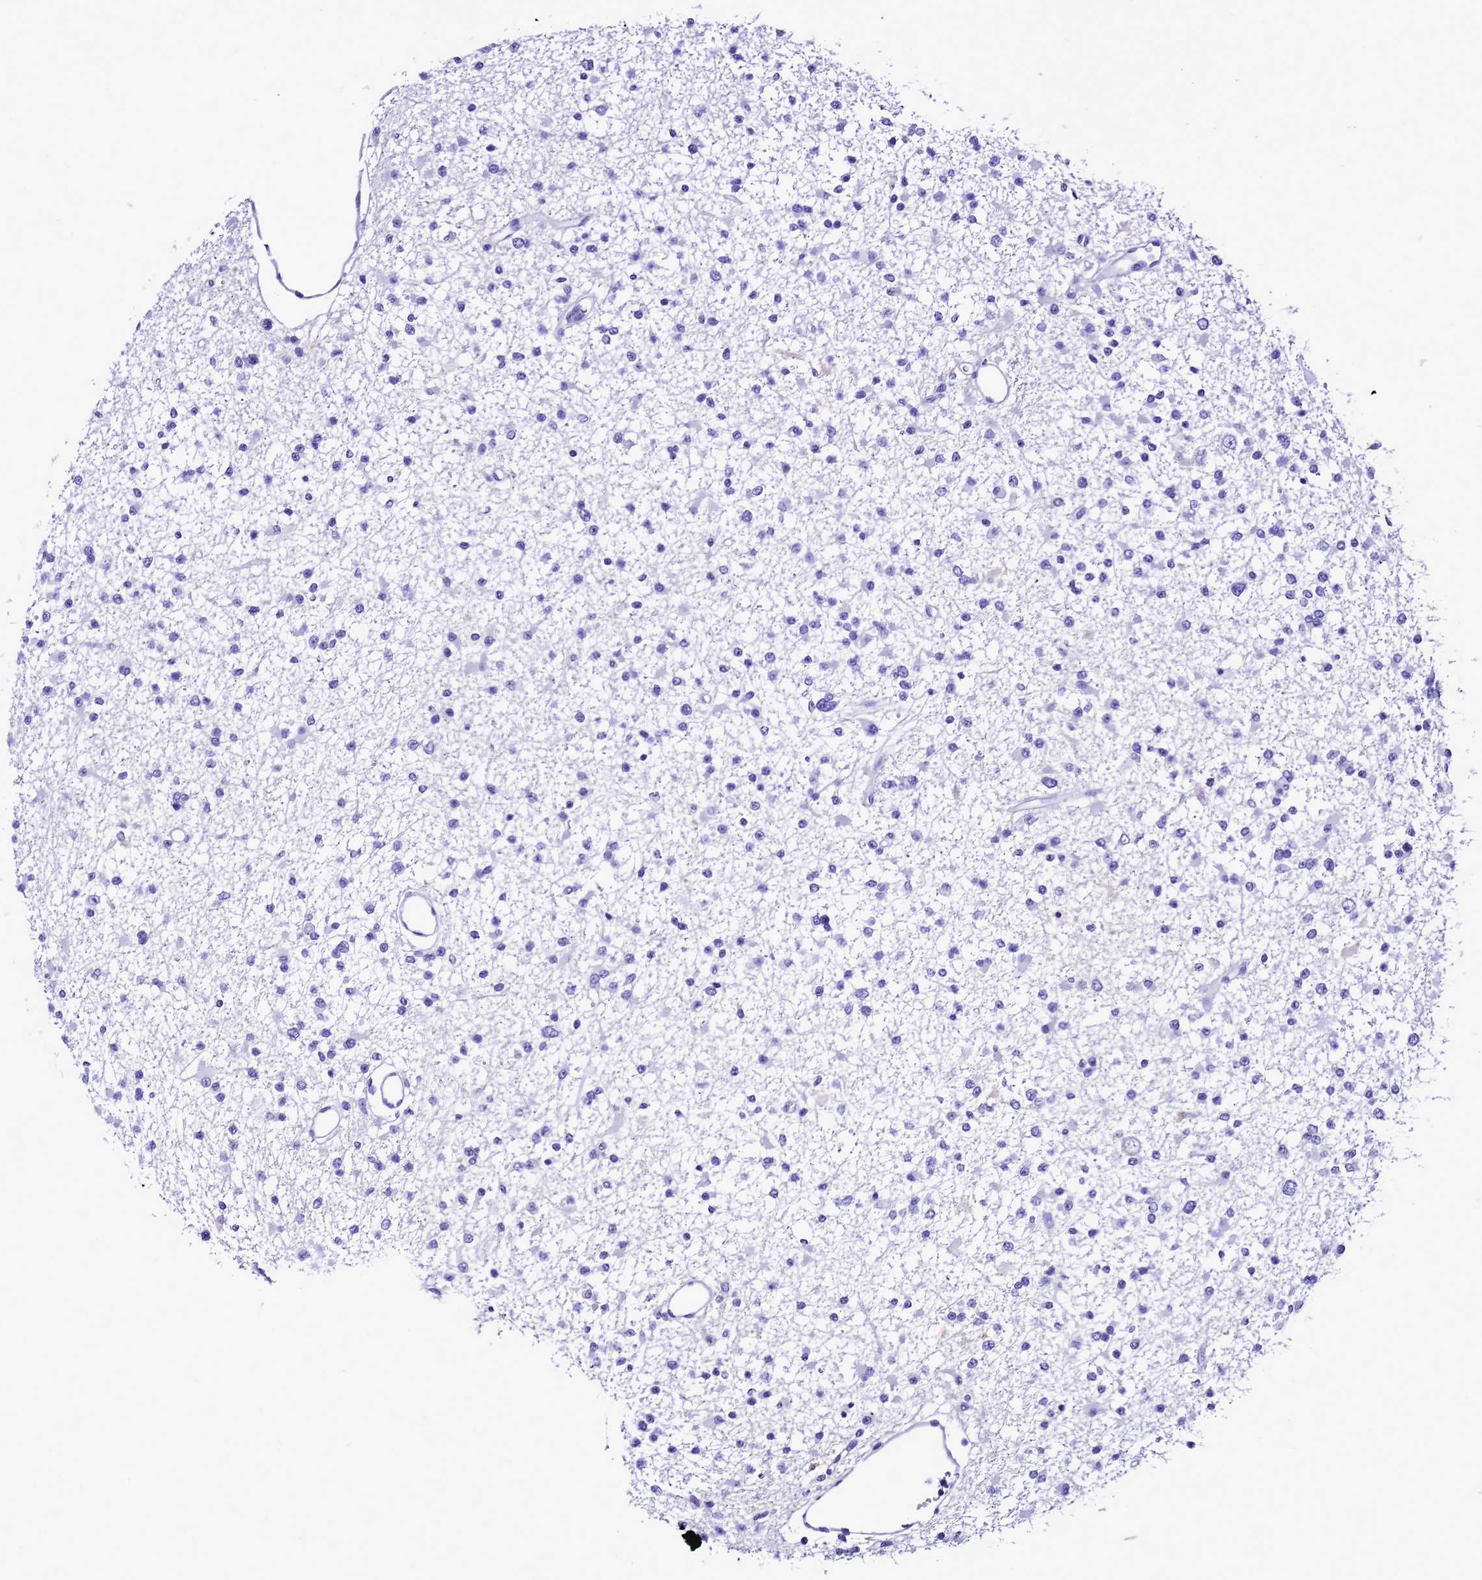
{"staining": {"intensity": "negative", "quantity": "none", "location": "none"}, "tissue": "glioma", "cell_type": "Tumor cells", "image_type": "cancer", "snomed": [{"axis": "morphology", "description": "Glioma, malignant, Low grade"}, {"axis": "topography", "description": "Brain"}], "caption": "Immunohistochemistry image of glioma stained for a protein (brown), which exhibits no positivity in tumor cells. The staining is performed using DAB (3,3'-diaminobenzidine) brown chromogen with nuclei counter-stained in using hematoxylin.", "gene": "UGT2B10", "patient": {"sex": "female", "age": 22}}